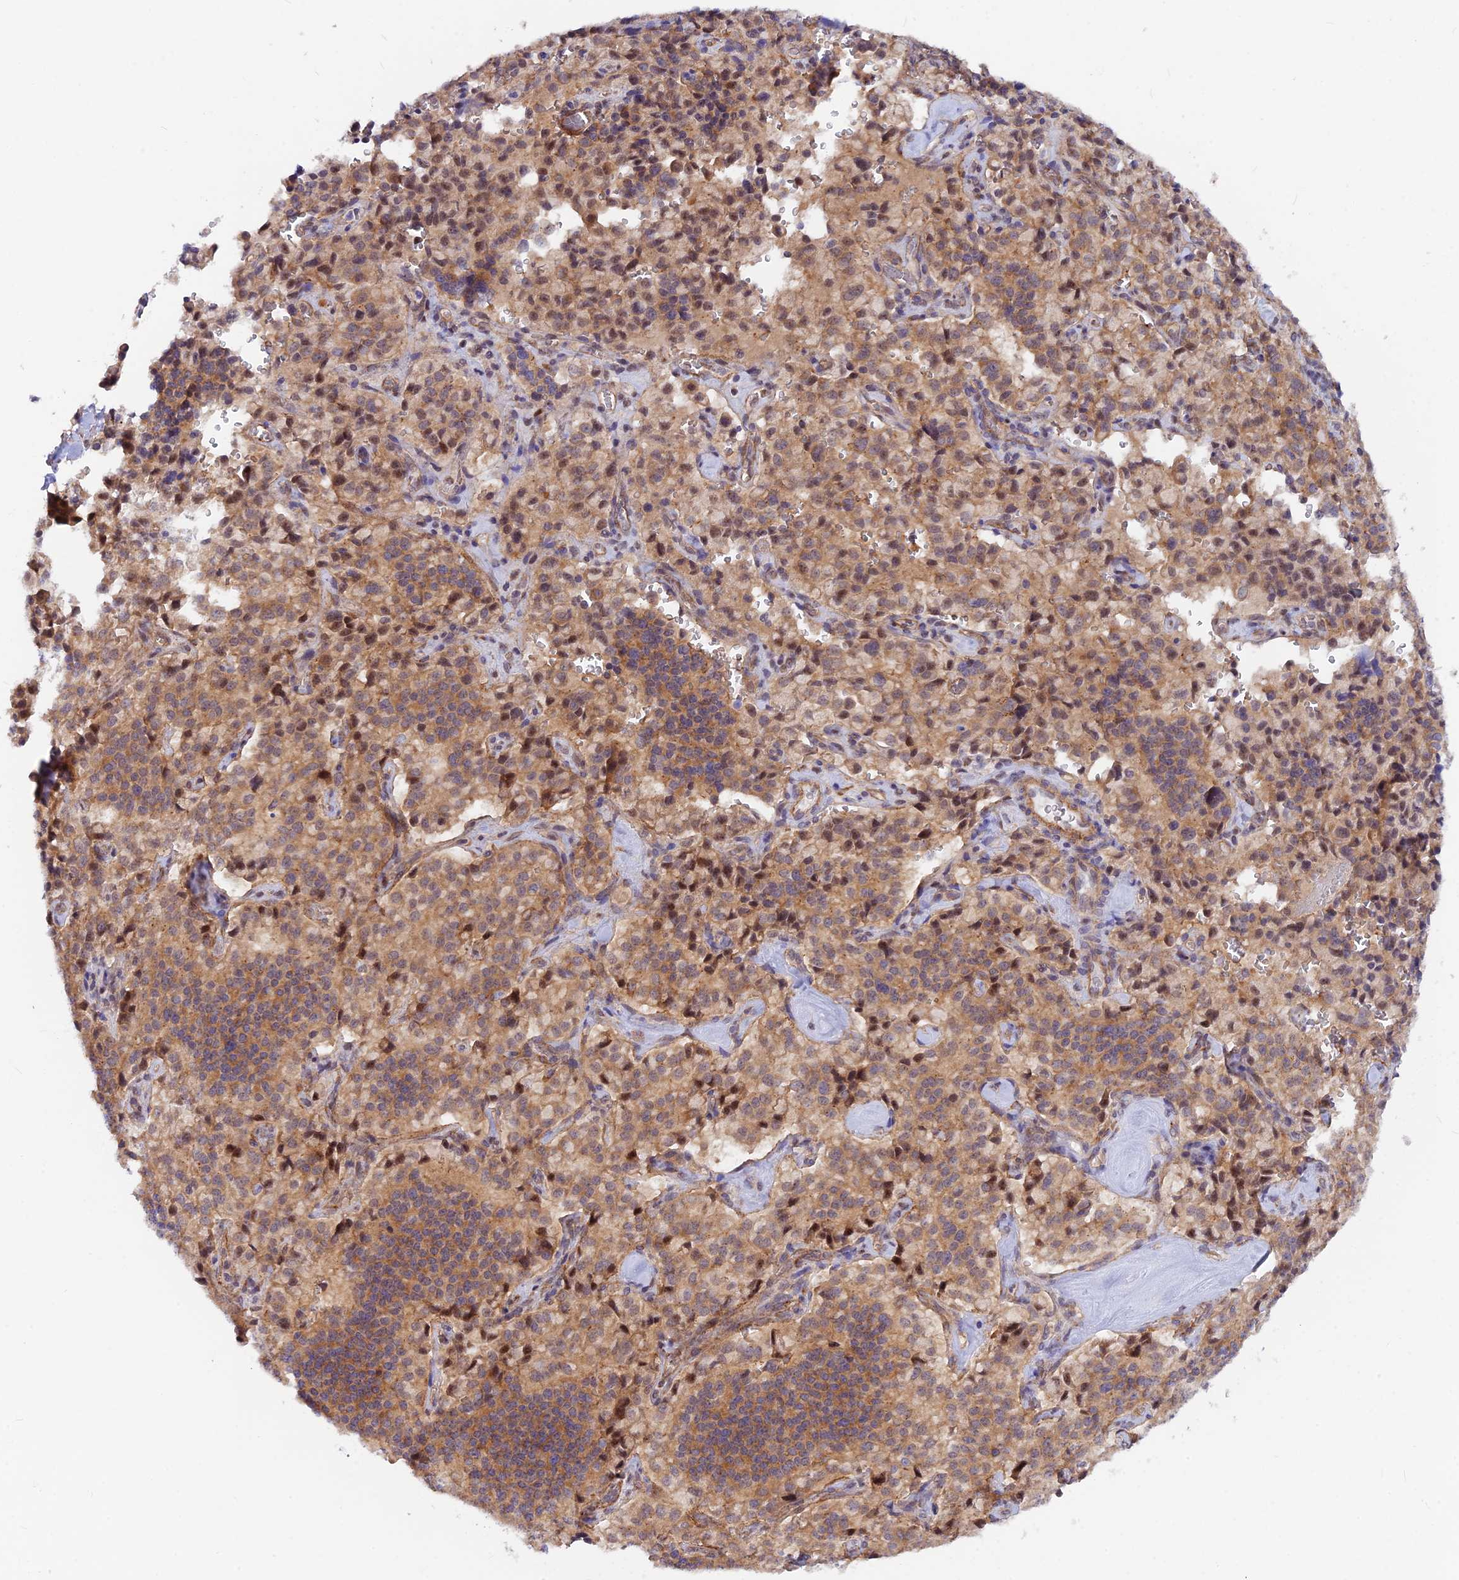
{"staining": {"intensity": "moderate", "quantity": ">75%", "location": "cytoplasmic/membranous,nuclear"}, "tissue": "pancreatic cancer", "cell_type": "Tumor cells", "image_type": "cancer", "snomed": [{"axis": "morphology", "description": "Adenocarcinoma, NOS"}, {"axis": "topography", "description": "Pancreas"}], "caption": "Immunohistochemical staining of human adenocarcinoma (pancreatic) demonstrates medium levels of moderate cytoplasmic/membranous and nuclear protein staining in about >75% of tumor cells.", "gene": "VSTM2L", "patient": {"sex": "male", "age": 65}}